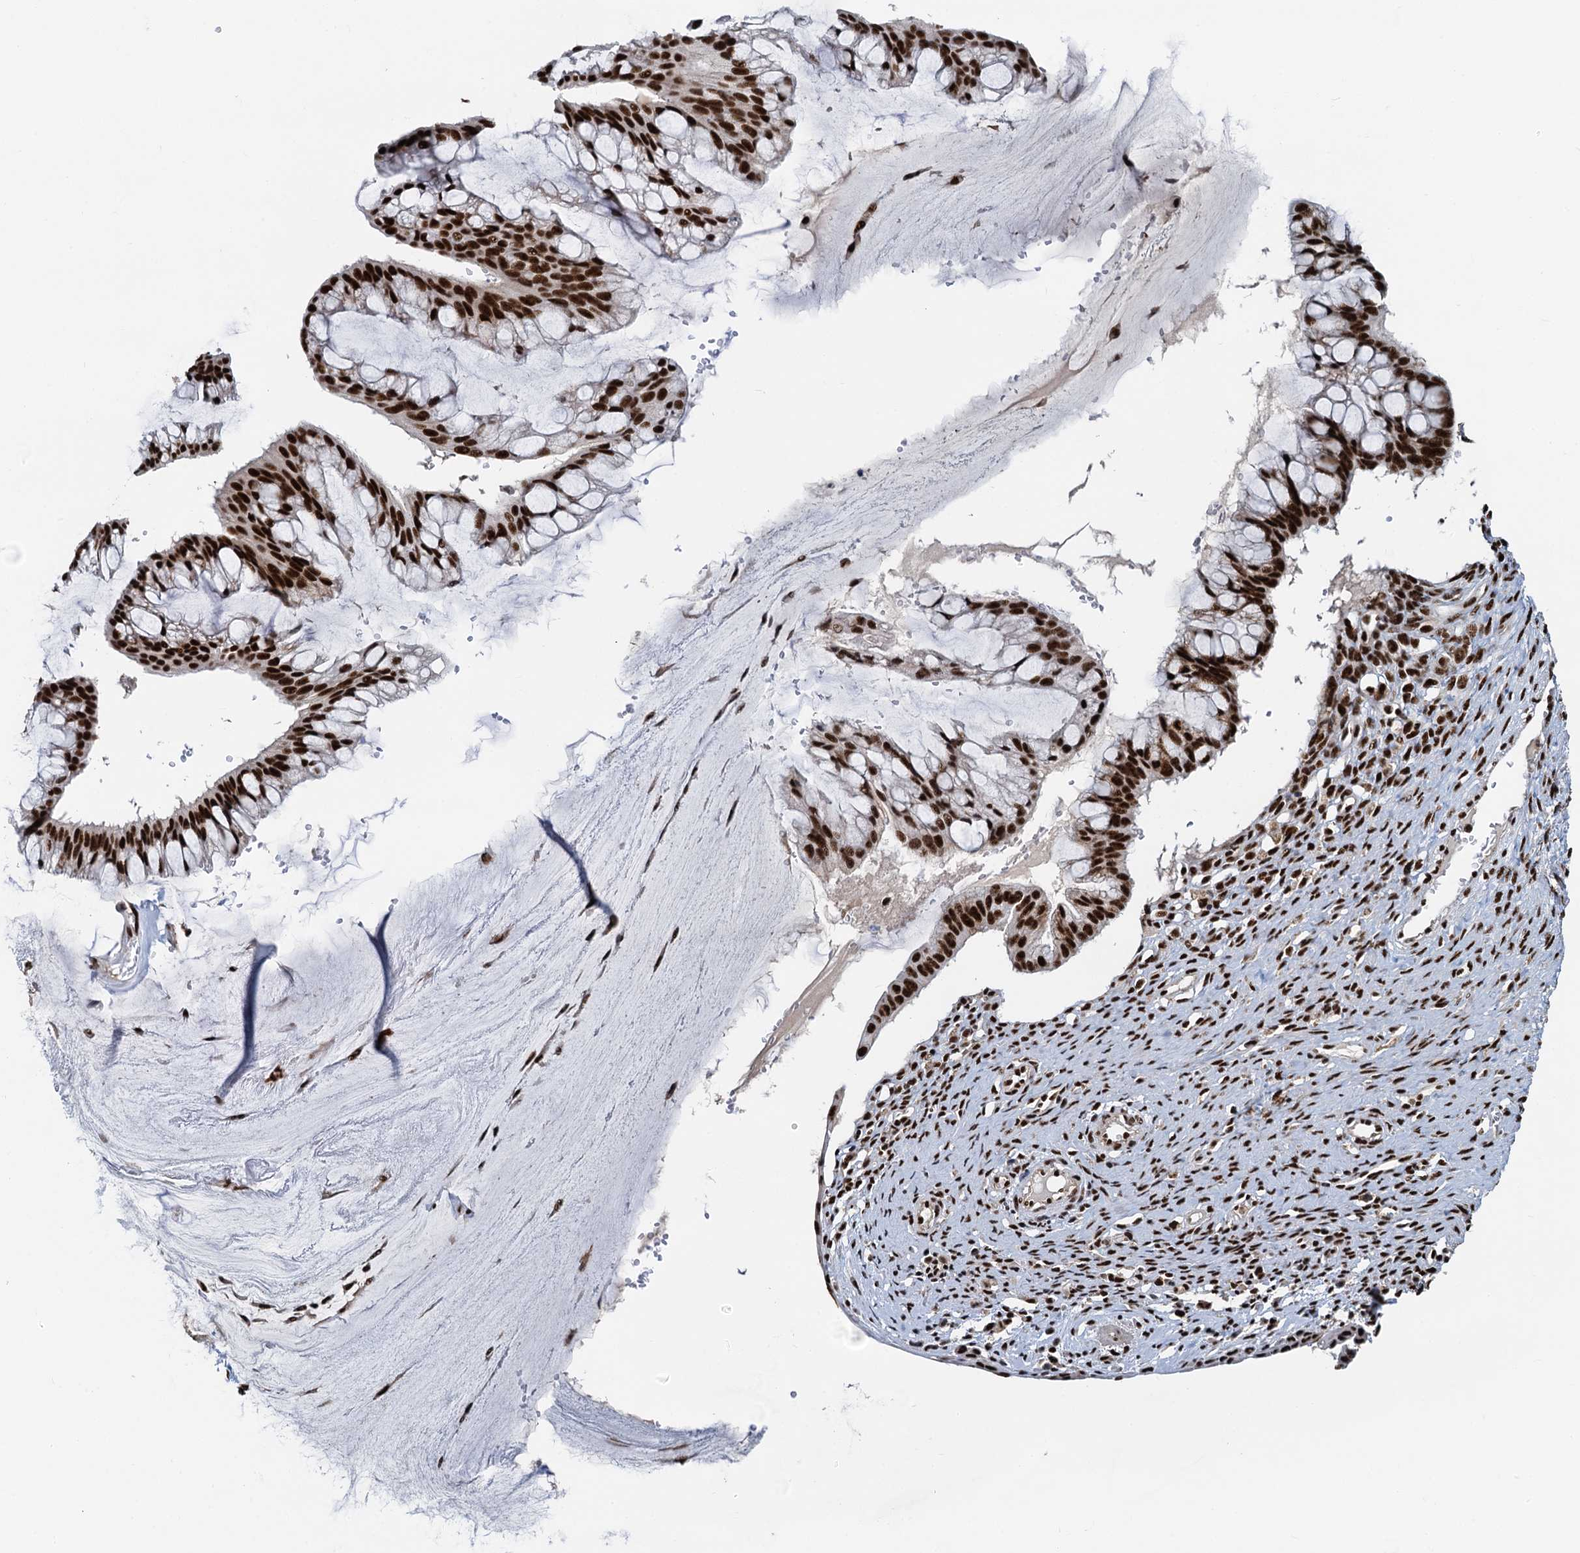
{"staining": {"intensity": "strong", "quantity": ">75%", "location": "nuclear"}, "tissue": "ovarian cancer", "cell_type": "Tumor cells", "image_type": "cancer", "snomed": [{"axis": "morphology", "description": "Cystadenocarcinoma, mucinous, NOS"}, {"axis": "topography", "description": "Ovary"}], "caption": "Tumor cells exhibit high levels of strong nuclear staining in about >75% of cells in human mucinous cystadenocarcinoma (ovarian).", "gene": "RBM26", "patient": {"sex": "female", "age": 73}}